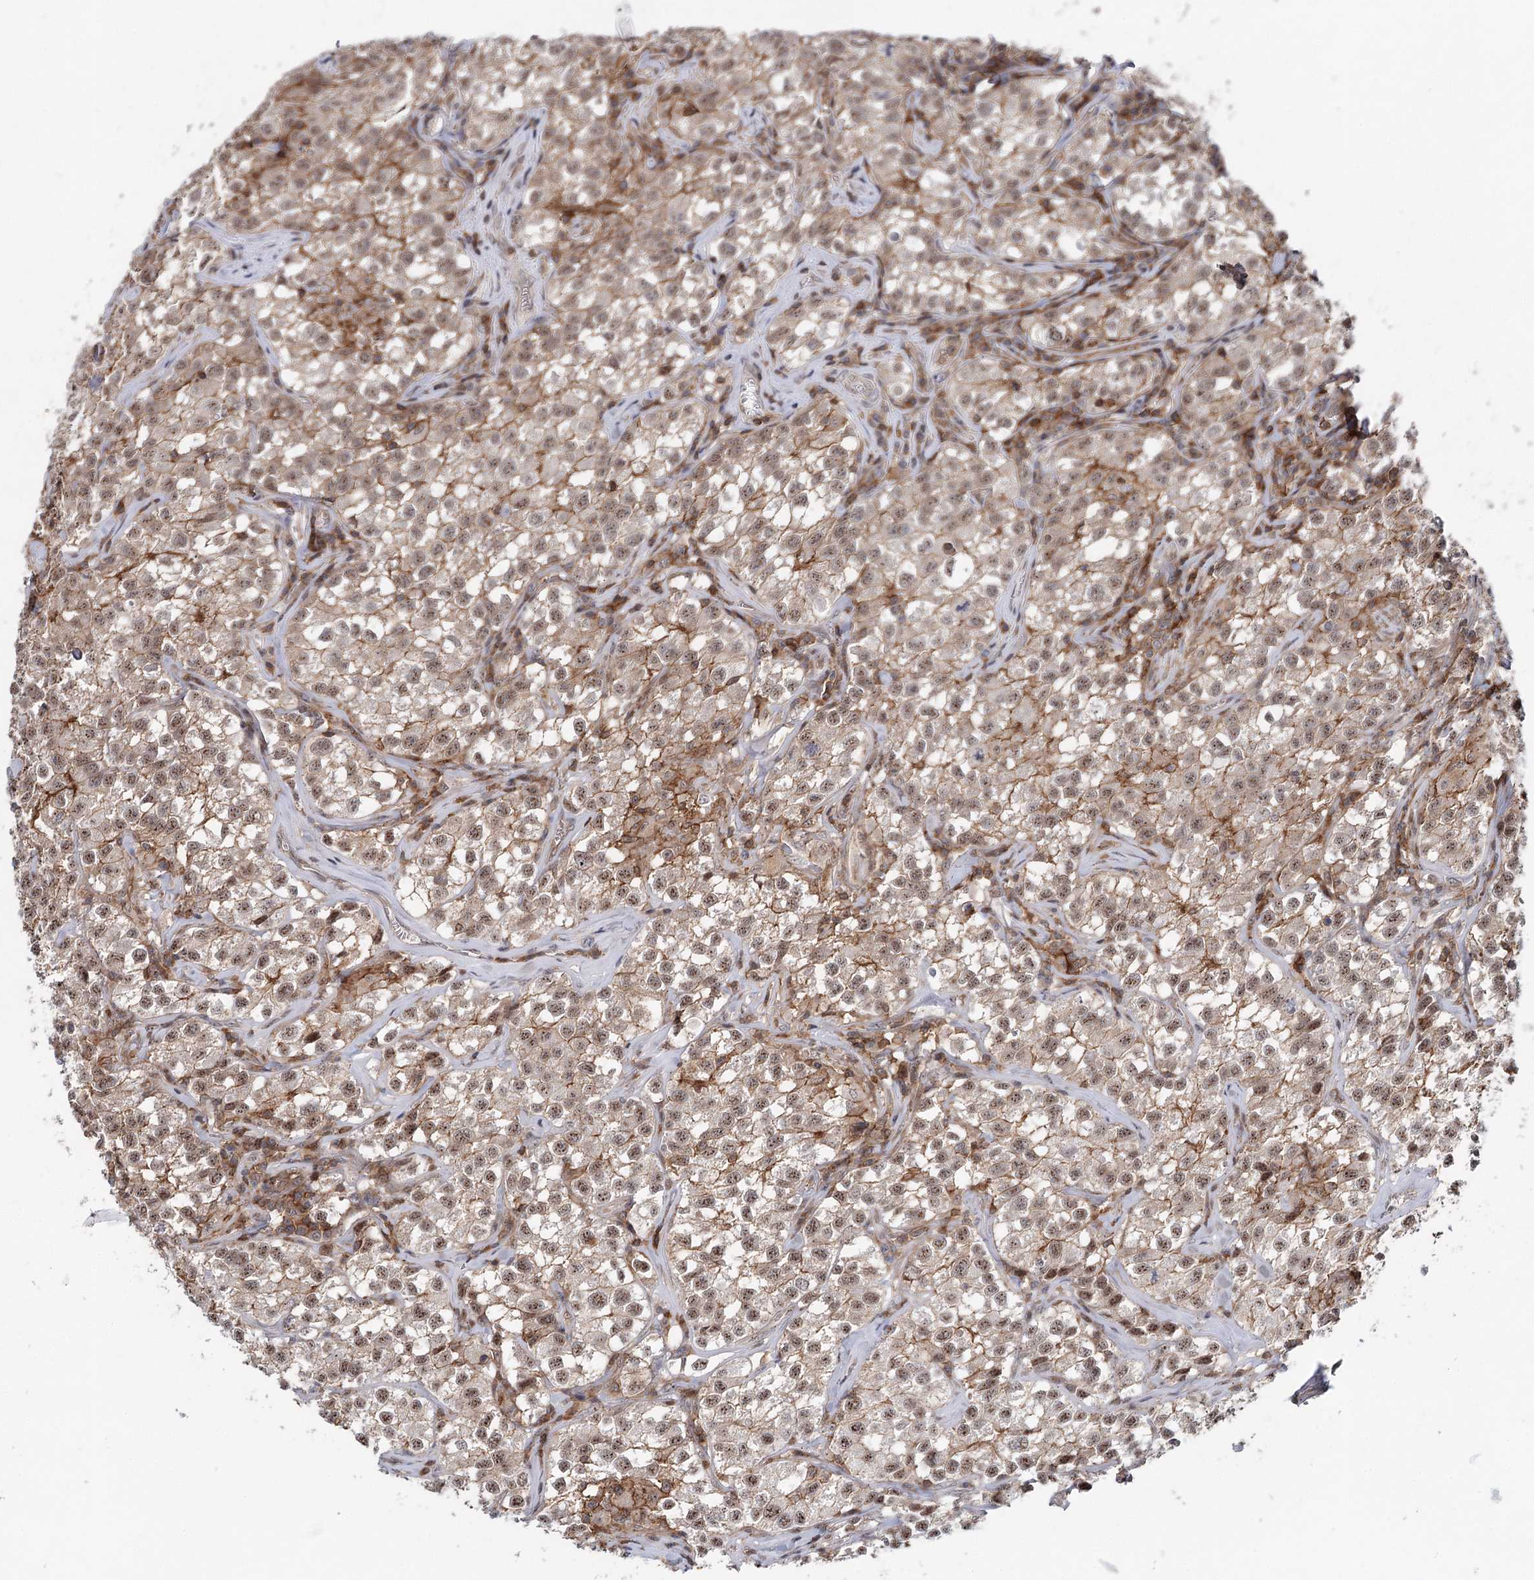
{"staining": {"intensity": "moderate", "quantity": ">75%", "location": "nuclear"}, "tissue": "testis cancer", "cell_type": "Tumor cells", "image_type": "cancer", "snomed": [{"axis": "morphology", "description": "Seminoma, NOS"}, {"axis": "morphology", "description": "Carcinoma, Embryonal, NOS"}, {"axis": "topography", "description": "Testis"}], "caption": "The histopathology image shows staining of testis cancer, revealing moderate nuclear protein positivity (brown color) within tumor cells. Immunohistochemistry (ihc) stains the protein of interest in brown and the nuclei are stained blue.", "gene": "CDC42SE2", "patient": {"sex": "male", "age": 43}}